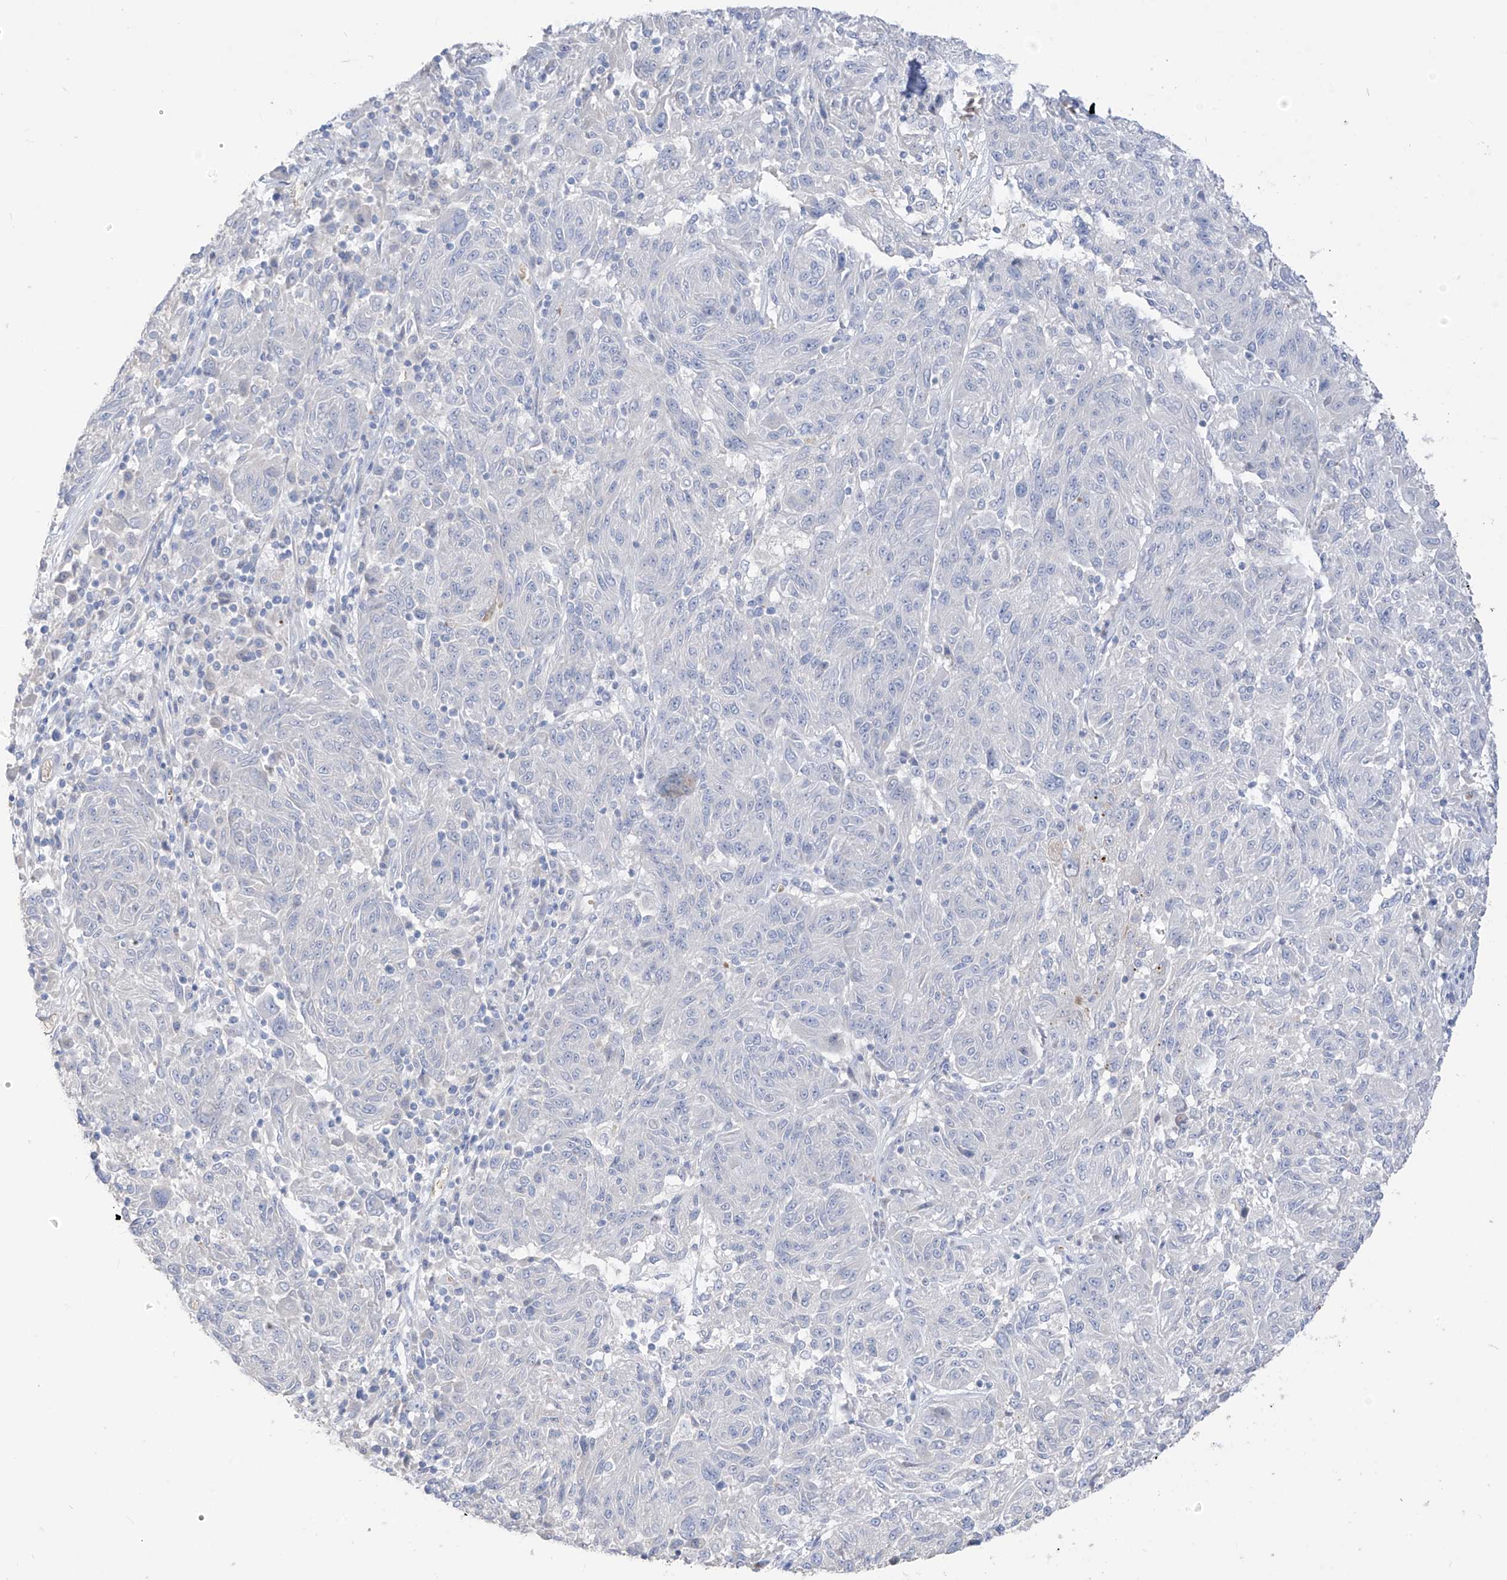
{"staining": {"intensity": "negative", "quantity": "none", "location": "none"}, "tissue": "melanoma", "cell_type": "Tumor cells", "image_type": "cancer", "snomed": [{"axis": "morphology", "description": "Malignant melanoma, NOS"}, {"axis": "topography", "description": "Skin"}], "caption": "High magnification brightfield microscopy of malignant melanoma stained with DAB (brown) and counterstained with hematoxylin (blue): tumor cells show no significant staining.", "gene": "ASPRV1", "patient": {"sex": "male", "age": 53}}